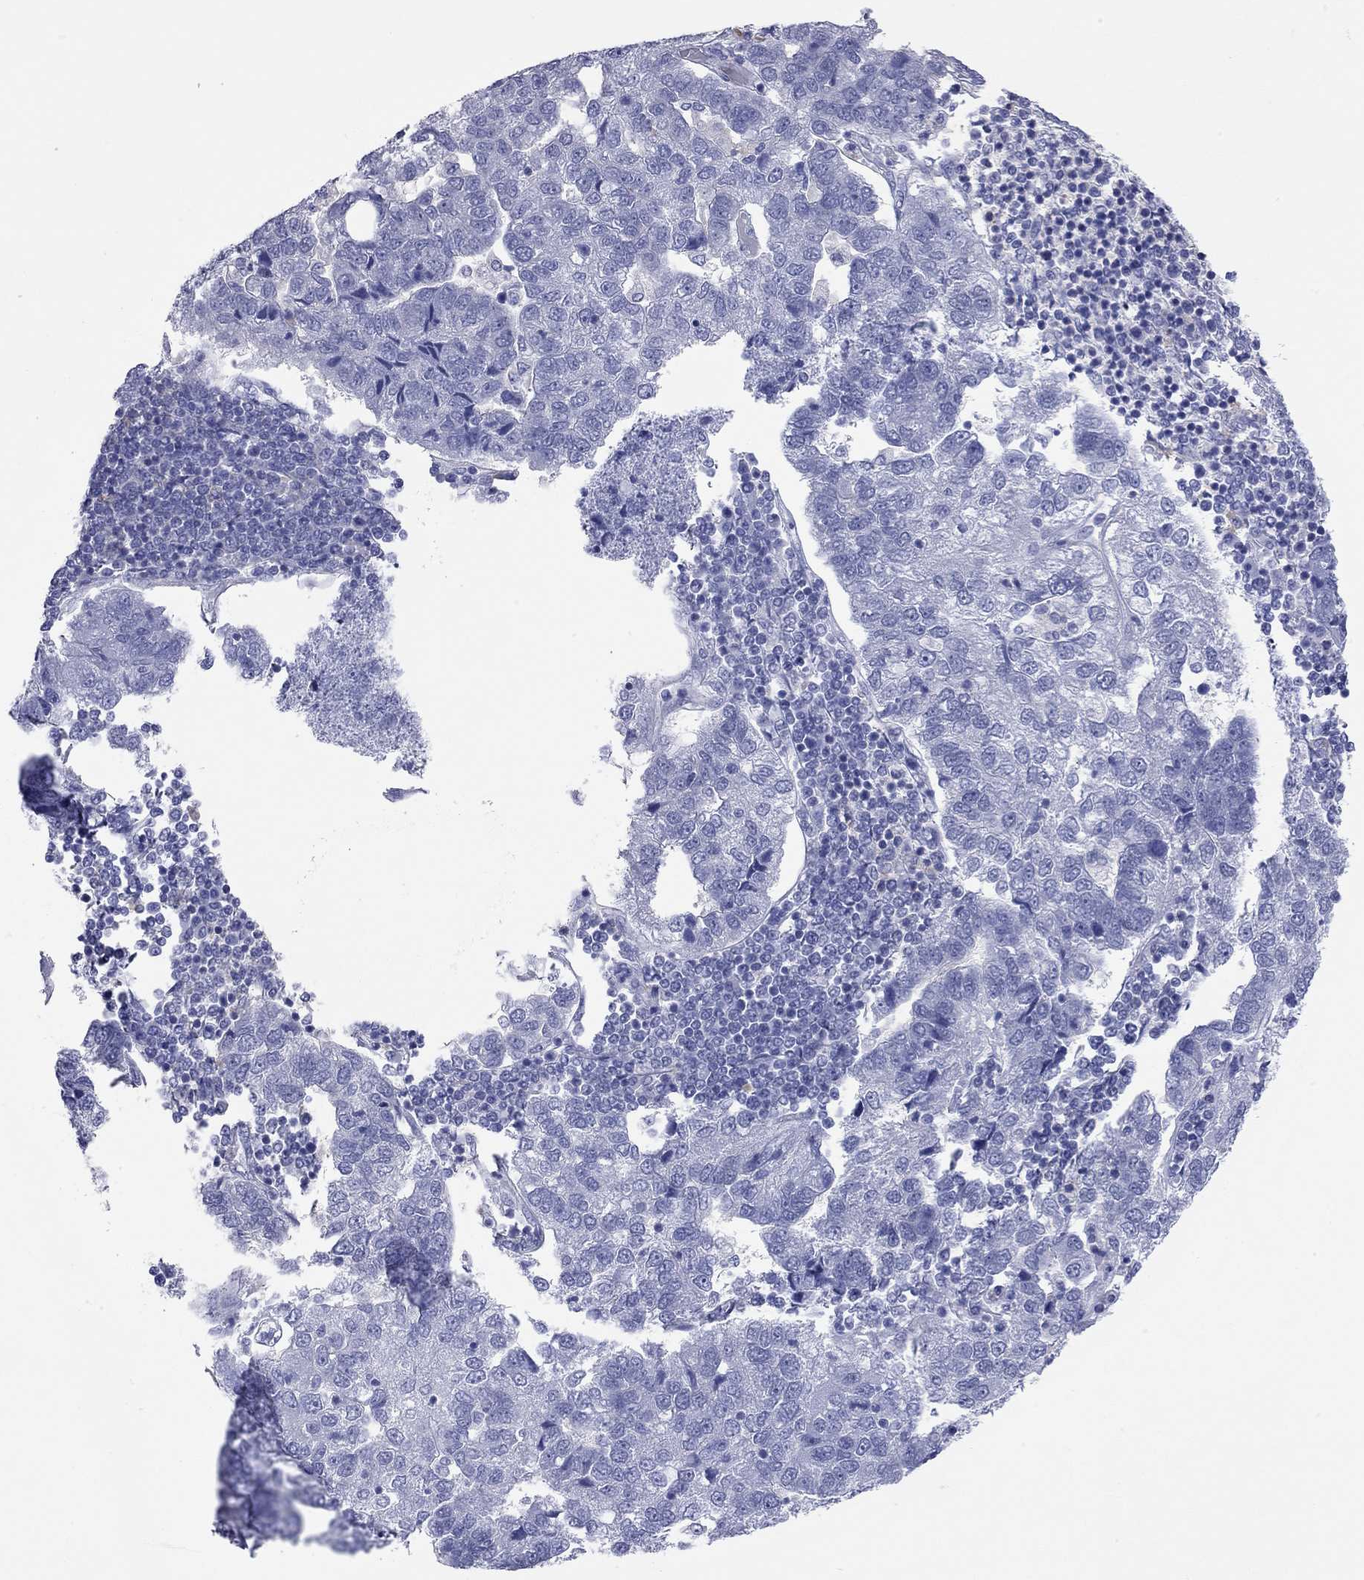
{"staining": {"intensity": "negative", "quantity": "none", "location": "none"}, "tissue": "pancreatic cancer", "cell_type": "Tumor cells", "image_type": "cancer", "snomed": [{"axis": "morphology", "description": "Adenocarcinoma, NOS"}, {"axis": "topography", "description": "Pancreas"}], "caption": "Tumor cells show no significant expression in pancreatic adenocarcinoma.", "gene": "ACTL7B", "patient": {"sex": "female", "age": 61}}